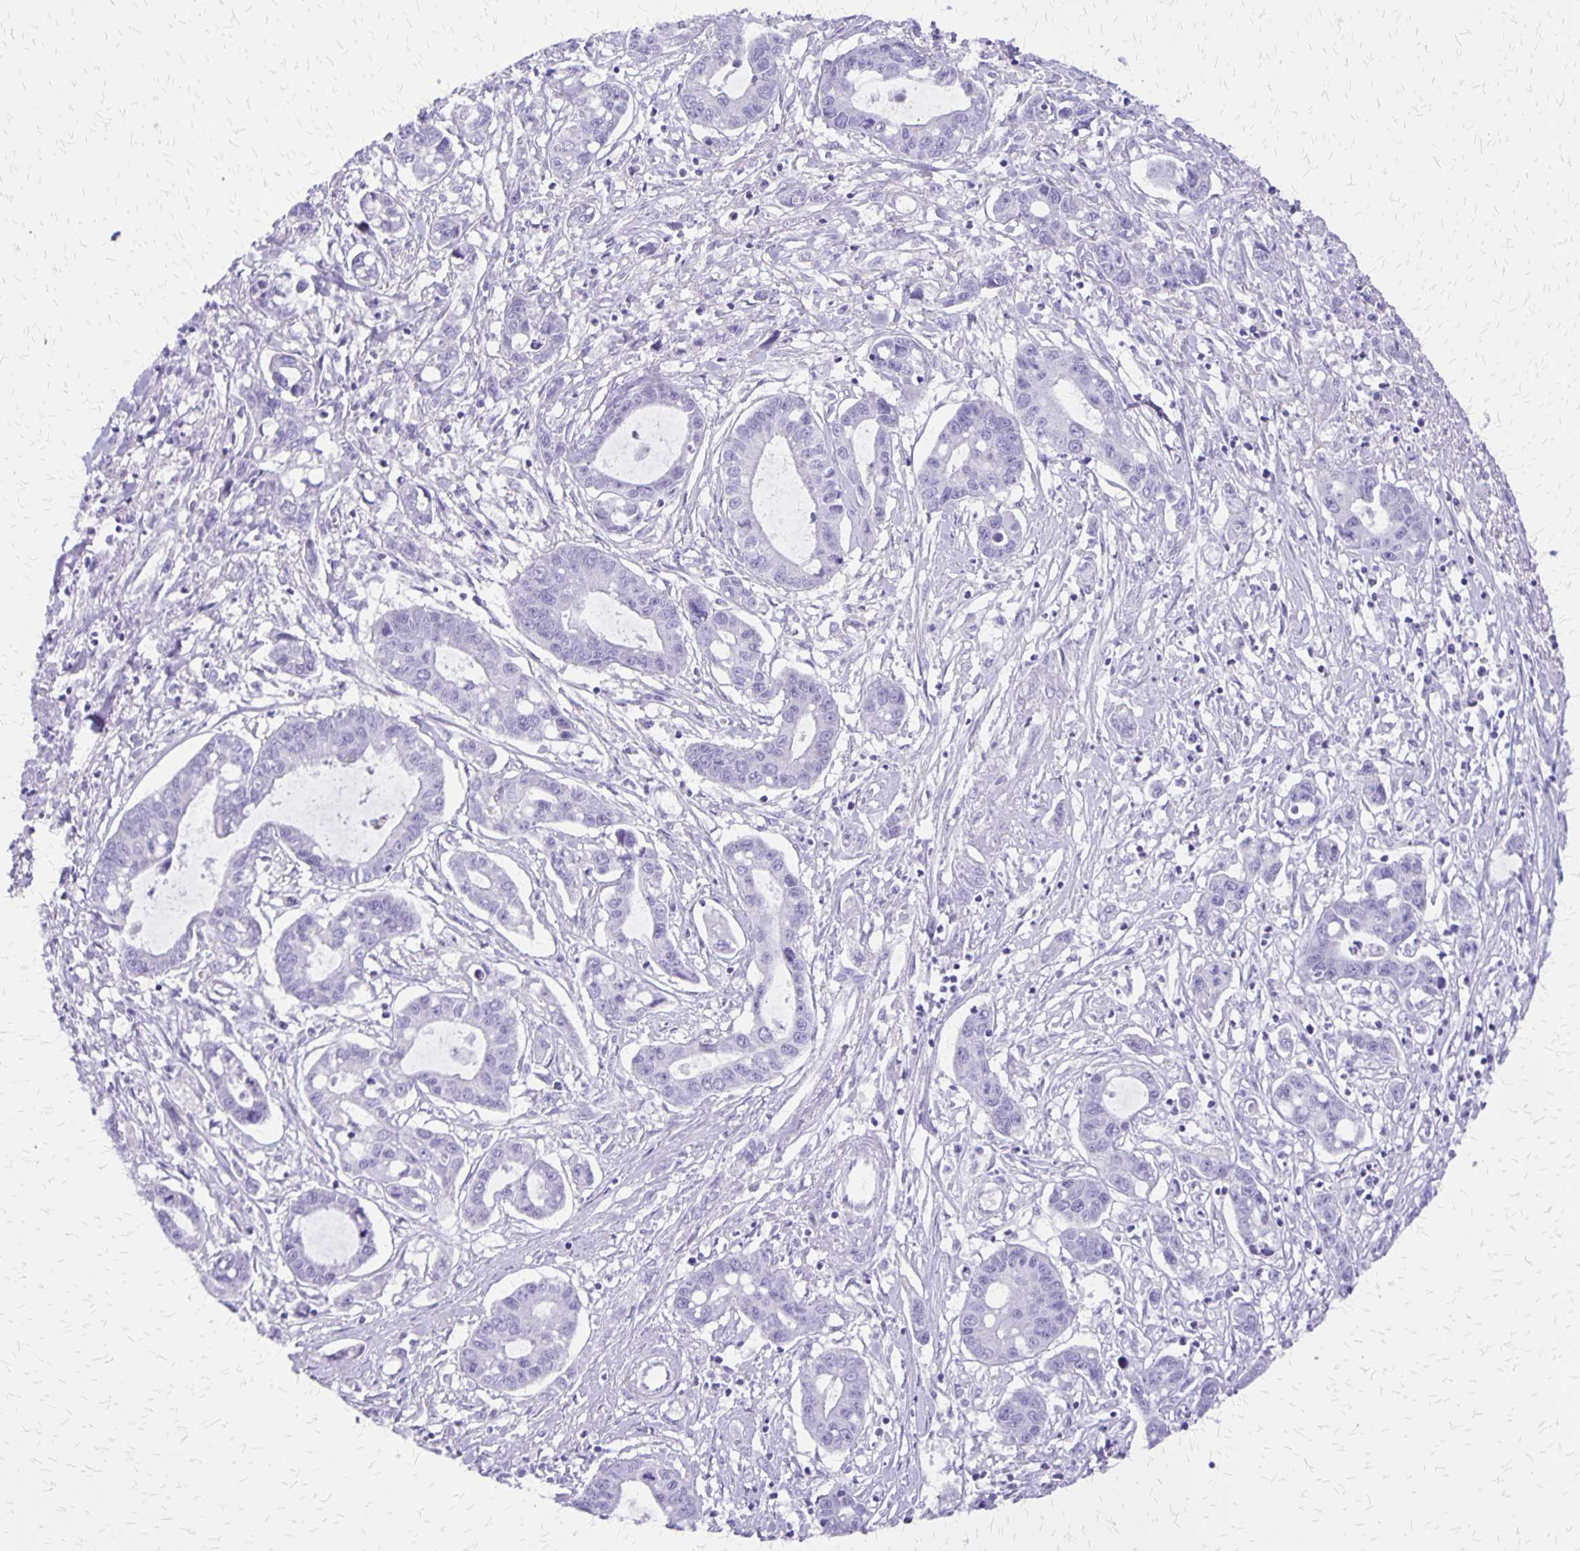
{"staining": {"intensity": "negative", "quantity": "none", "location": "none"}, "tissue": "liver cancer", "cell_type": "Tumor cells", "image_type": "cancer", "snomed": [{"axis": "morphology", "description": "Cholangiocarcinoma"}, {"axis": "topography", "description": "Liver"}], "caption": "Tumor cells show no significant protein expression in liver cholangiocarcinoma.", "gene": "SLC13A2", "patient": {"sex": "male", "age": 58}}